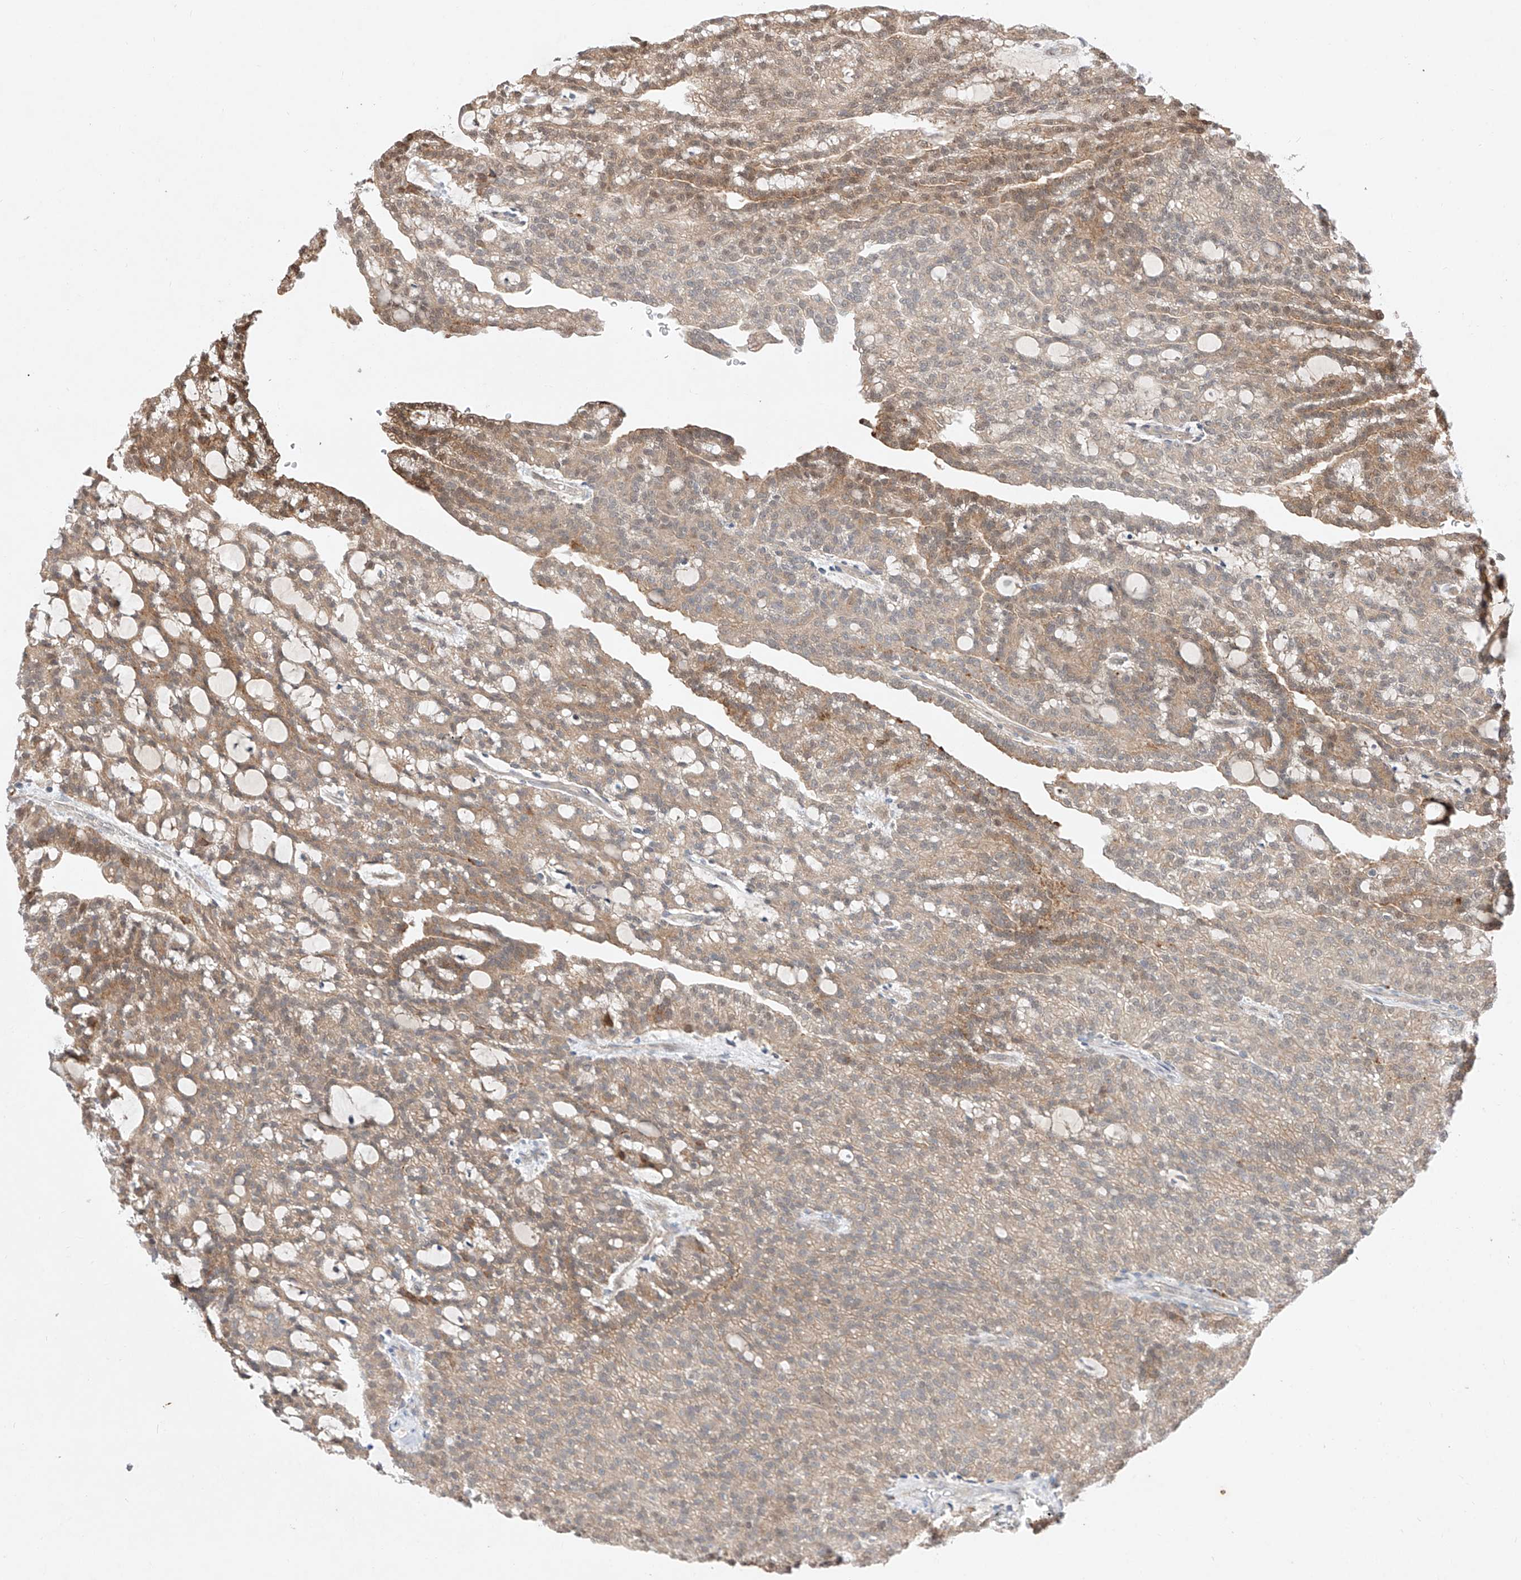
{"staining": {"intensity": "weak", "quantity": ">75%", "location": "cytoplasmic/membranous"}, "tissue": "renal cancer", "cell_type": "Tumor cells", "image_type": "cancer", "snomed": [{"axis": "morphology", "description": "Adenocarcinoma, NOS"}, {"axis": "topography", "description": "Kidney"}], "caption": "Immunohistochemical staining of renal adenocarcinoma exhibits low levels of weak cytoplasmic/membranous protein staining in approximately >75% of tumor cells. (Stains: DAB (3,3'-diaminobenzidine) in brown, nuclei in blue, Microscopy: brightfield microscopy at high magnification).", "gene": "GCNT1", "patient": {"sex": "male", "age": 63}}